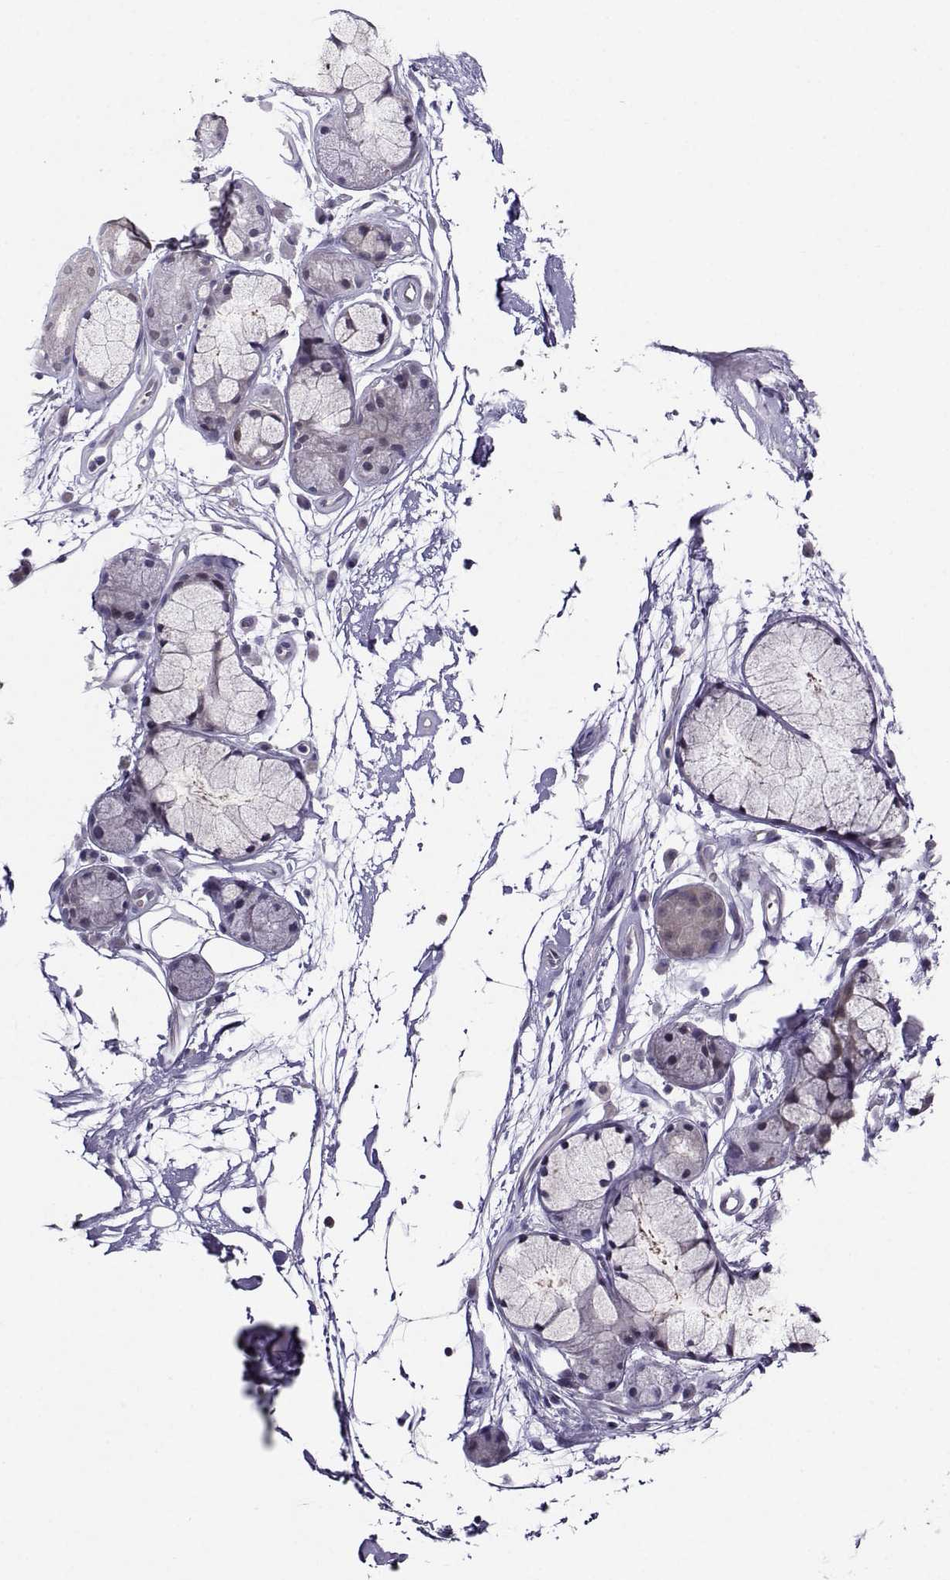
{"staining": {"intensity": "negative", "quantity": "none", "location": "none"}, "tissue": "soft tissue", "cell_type": "Chondrocytes", "image_type": "normal", "snomed": [{"axis": "morphology", "description": "Normal tissue, NOS"}, {"axis": "morphology", "description": "Squamous cell carcinoma, NOS"}, {"axis": "topography", "description": "Cartilage tissue"}, {"axis": "topography", "description": "Lung"}], "caption": "Micrograph shows no protein positivity in chondrocytes of unremarkable soft tissue. (DAB (3,3'-diaminobenzidine) immunohistochemistry visualized using brightfield microscopy, high magnification).", "gene": "PGK1", "patient": {"sex": "male", "age": 66}}